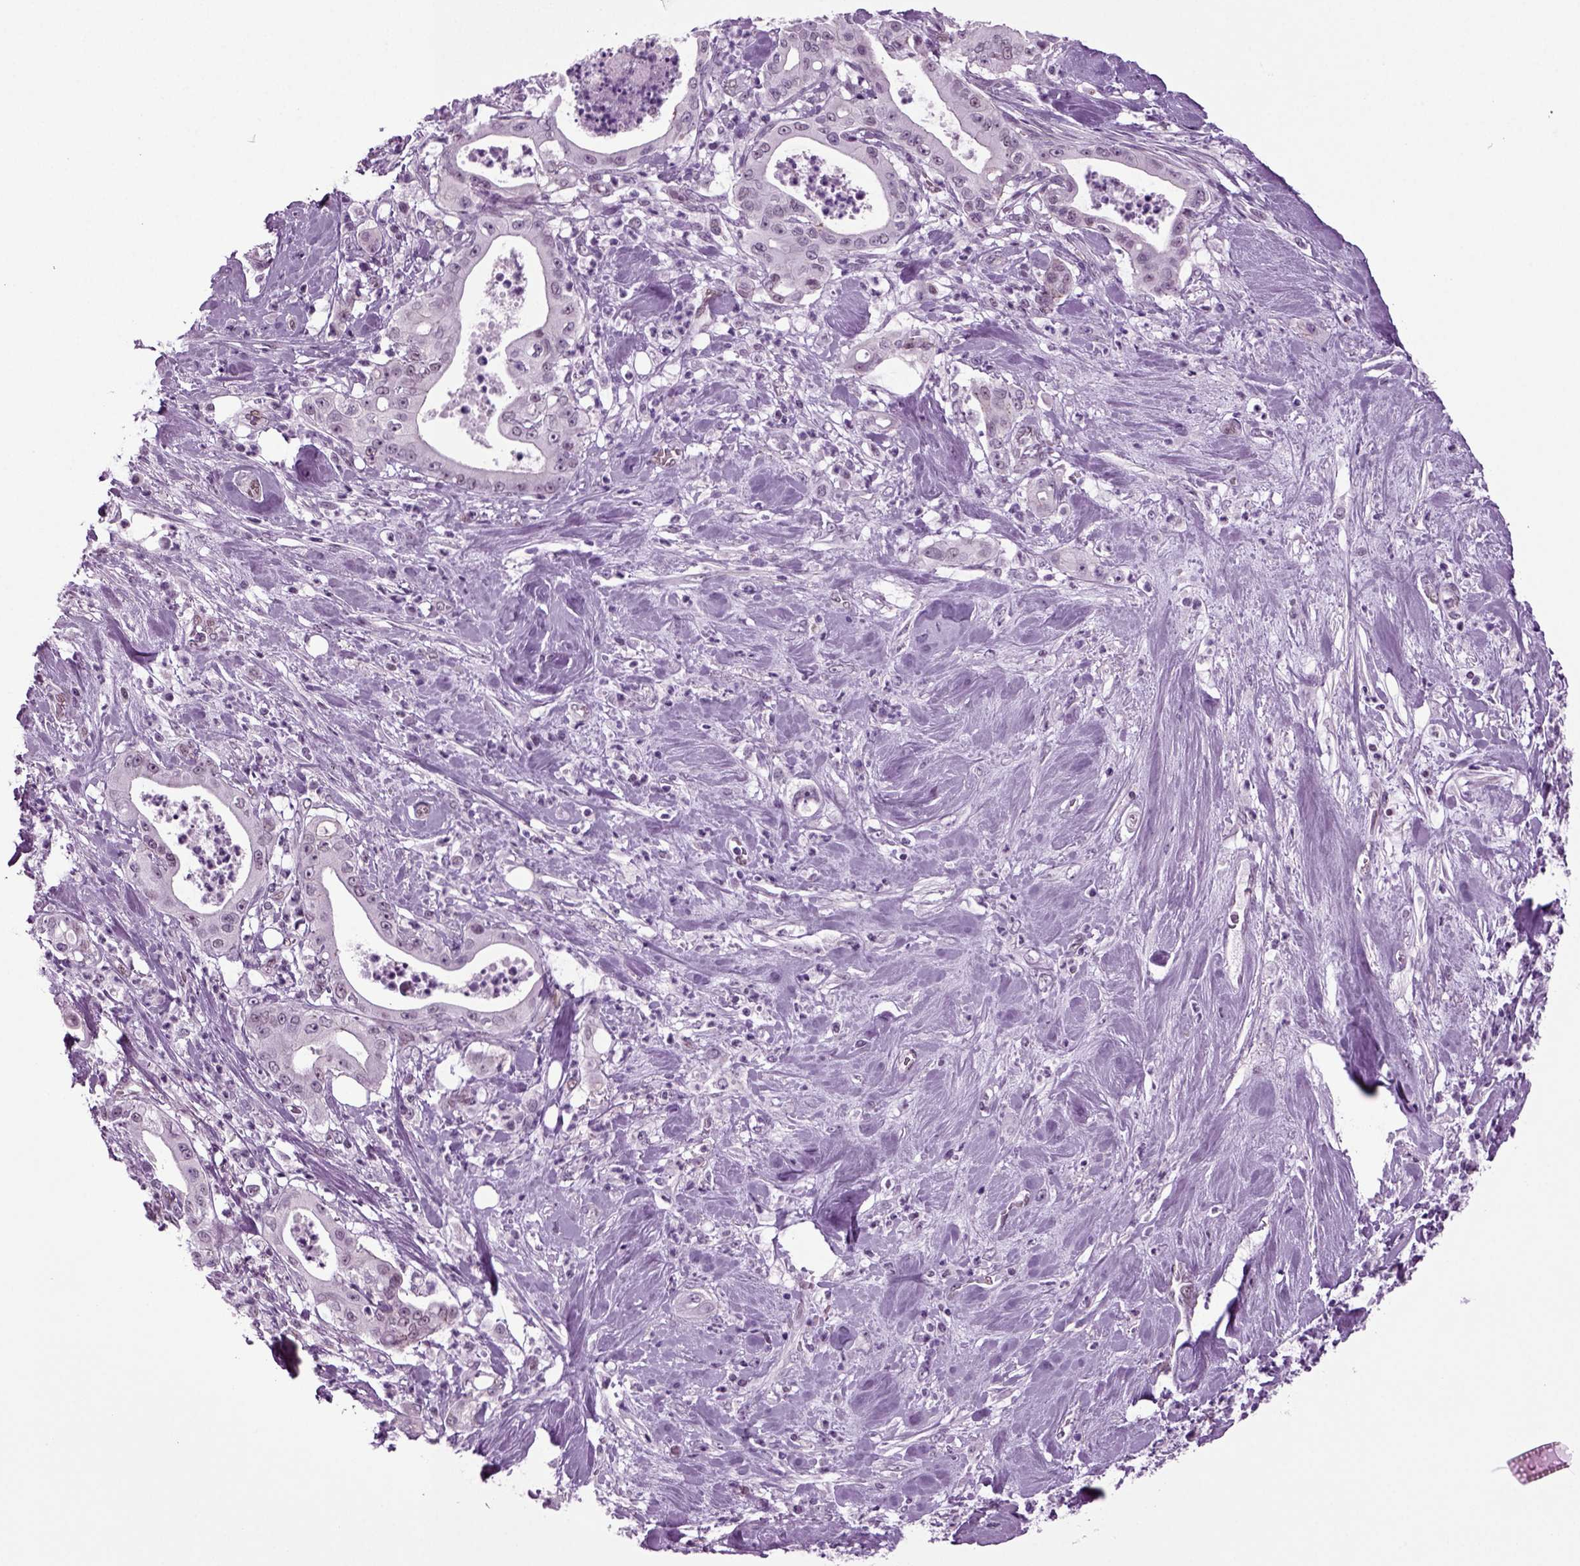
{"staining": {"intensity": "negative", "quantity": "none", "location": "none"}, "tissue": "pancreatic cancer", "cell_type": "Tumor cells", "image_type": "cancer", "snomed": [{"axis": "morphology", "description": "Adenocarcinoma, NOS"}, {"axis": "topography", "description": "Pancreas"}], "caption": "This is a image of IHC staining of pancreatic adenocarcinoma, which shows no expression in tumor cells. (DAB immunohistochemistry (IHC) visualized using brightfield microscopy, high magnification).", "gene": "RFX3", "patient": {"sex": "male", "age": 71}}